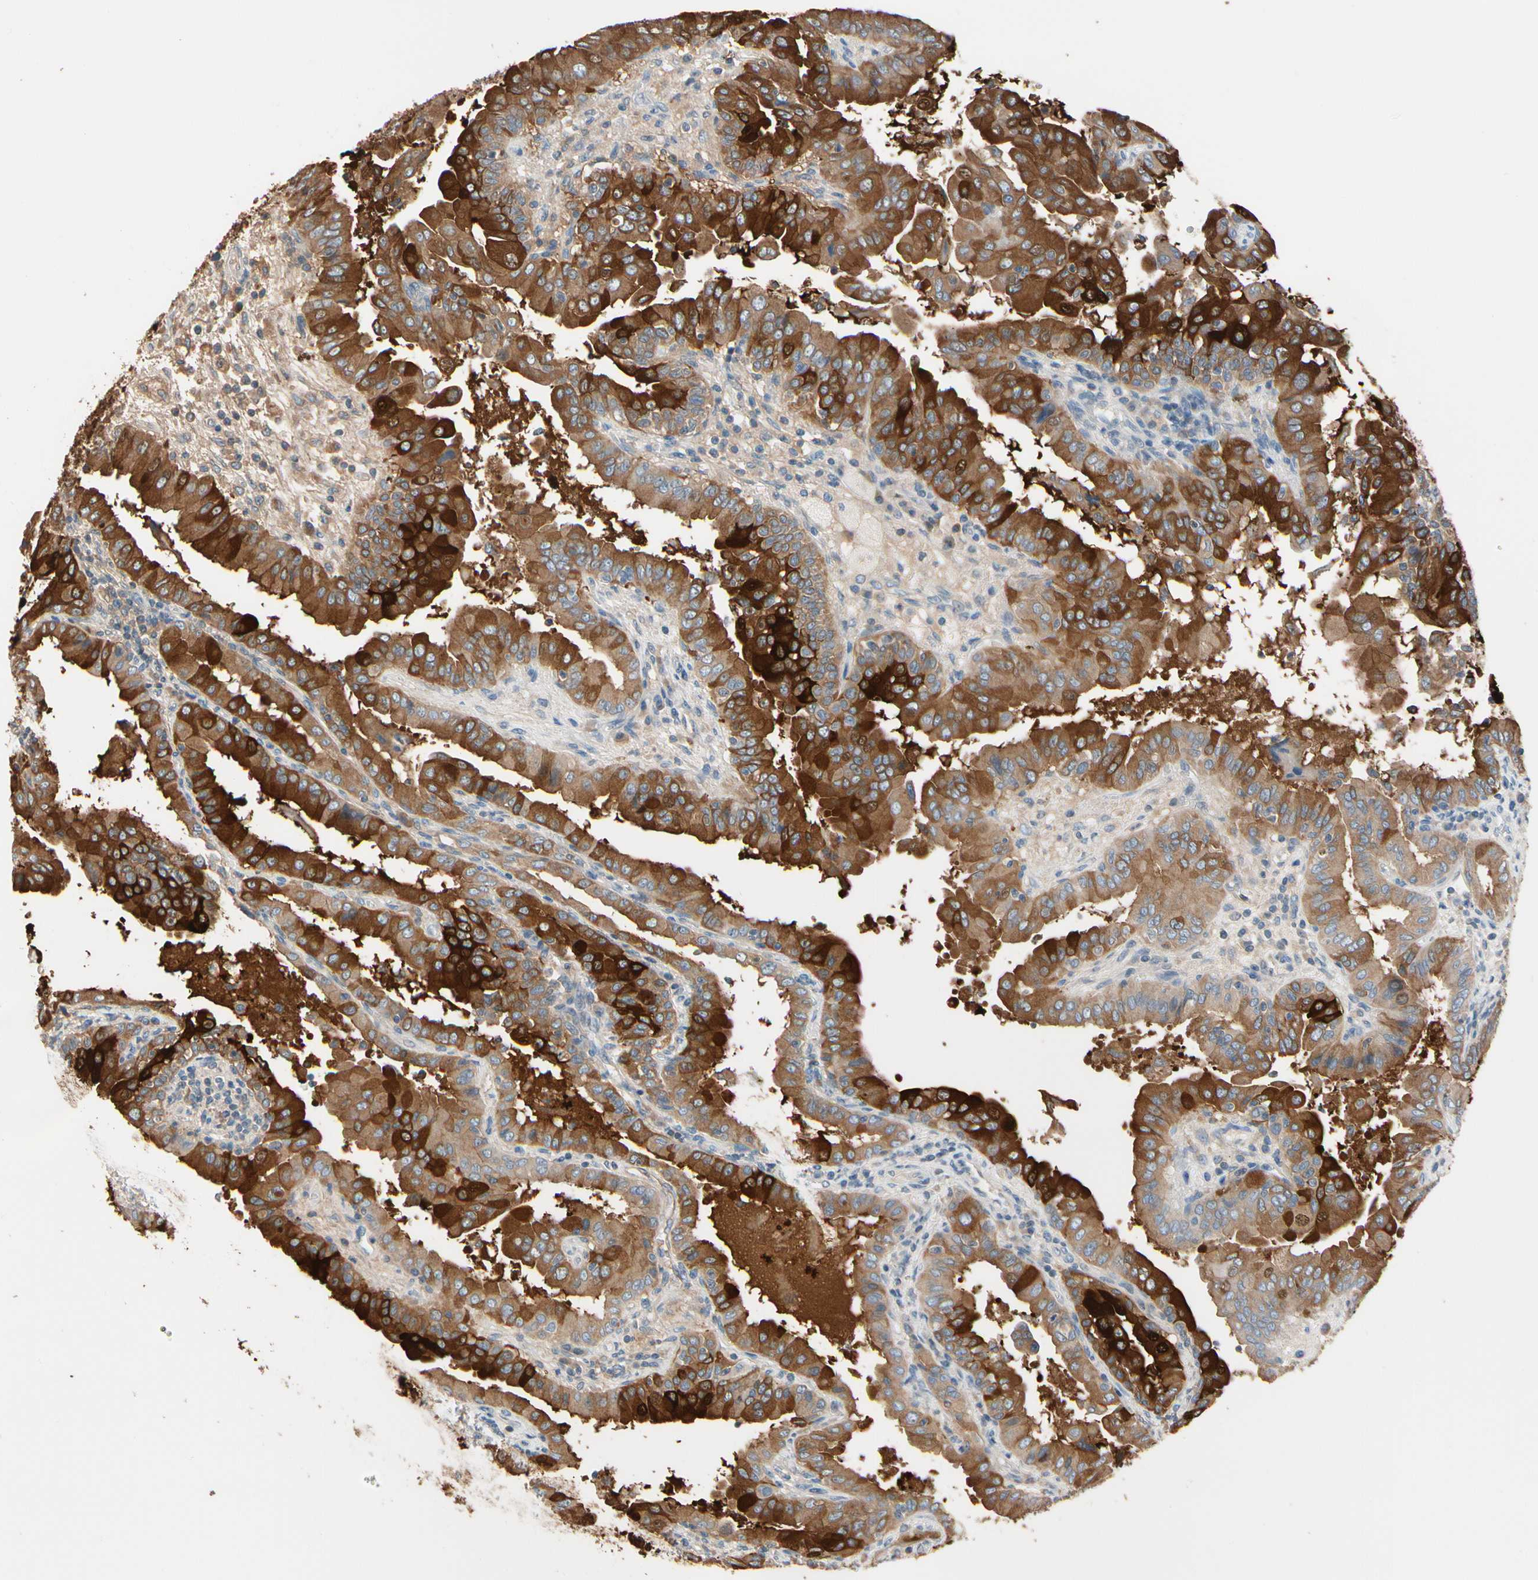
{"staining": {"intensity": "moderate", "quantity": ">75%", "location": "cytoplasmic/membranous"}, "tissue": "thyroid cancer", "cell_type": "Tumor cells", "image_type": "cancer", "snomed": [{"axis": "morphology", "description": "Papillary adenocarcinoma, NOS"}, {"axis": "topography", "description": "Thyroid gland"}], "caption": "Thyroid cancer tissue reveals moderate cytoplasmic/membranous expression in approximately >75% of tumor cells, visualized by immunohistochemistry.", "gene": "STK40", "patient": {"sex": "male", "age": 33}}